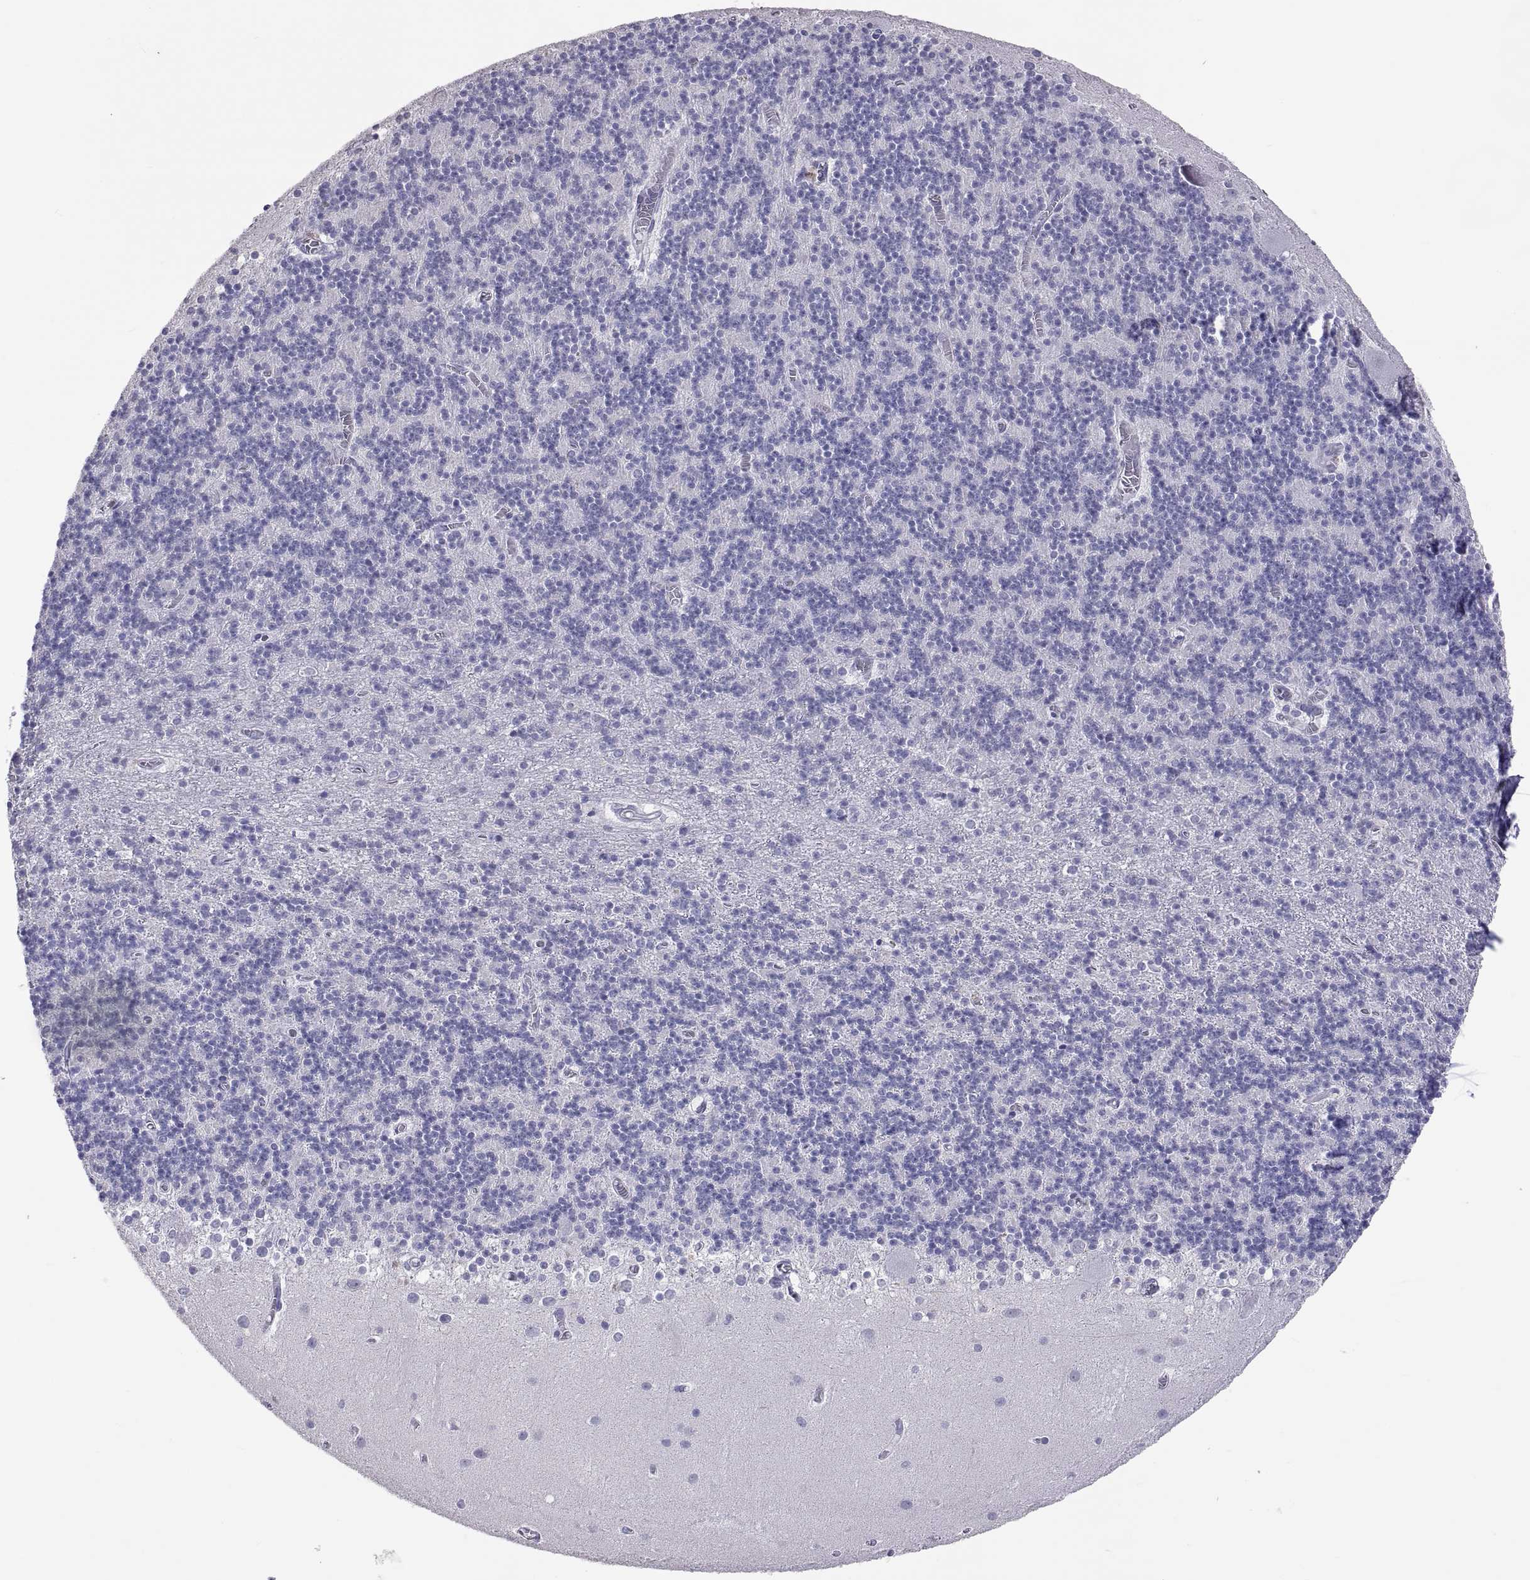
{"staining": {"intensity": "negative", "quantity": "none", "location": "none"}, "tissue": "cerebellum", "cell_type": "Cells in granular layer", "image_type": "normal", "snomed": [{"axis": "morphology", "description": "Normal tissue, NOS"}, {"axis": "topography", "description": "Cerebellum"}], "caption": "DAB immunohistochemical staining of unremarkable human cerebellum displays no significant staining in cells in granular layer.", "gene": "BSPH1", "patient": {"sex": "male", "age": 70}}